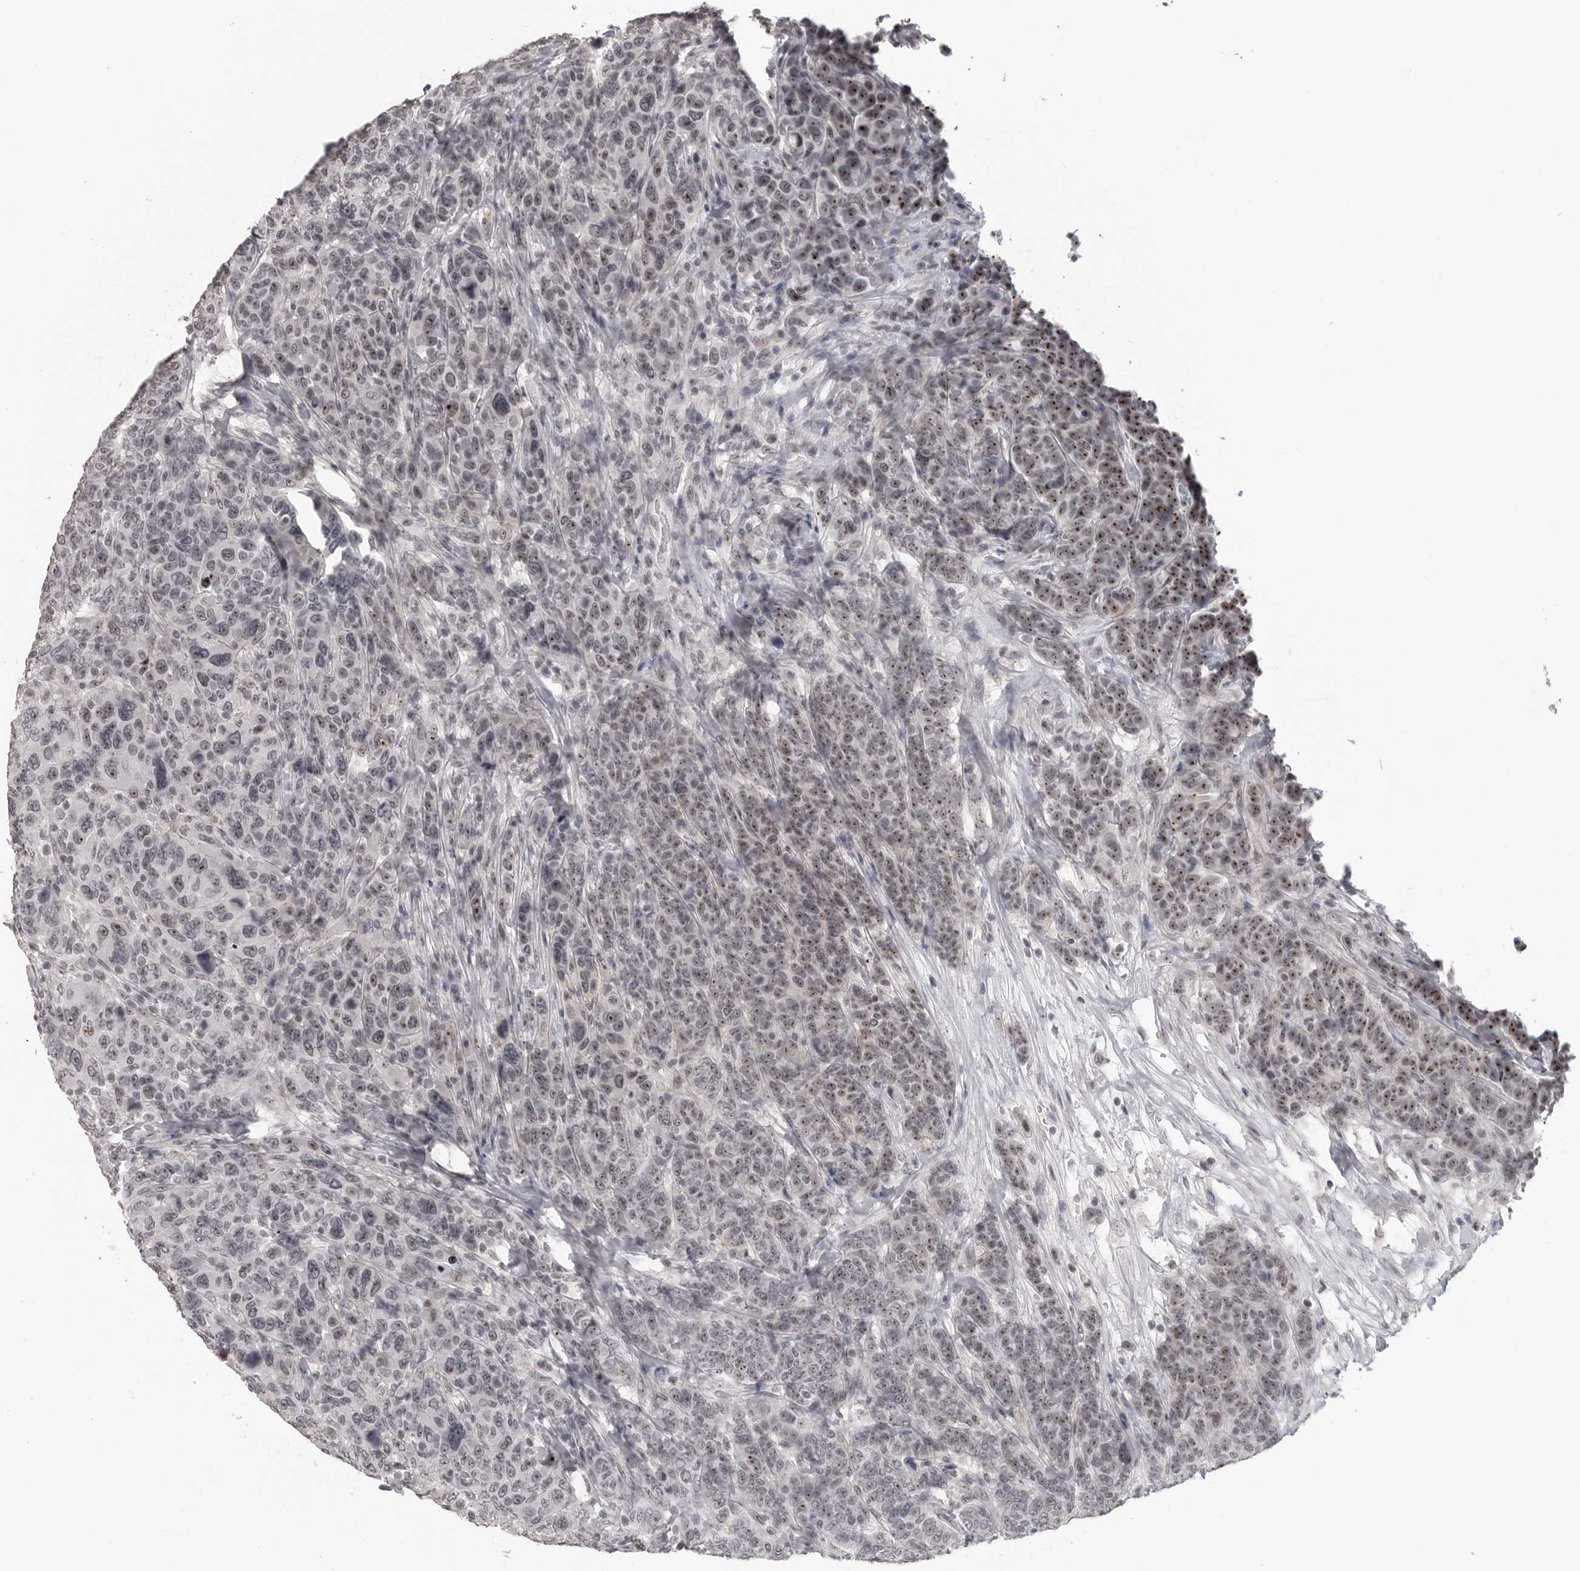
{"staining": {"intensity": "moderate", "quantity": "25%-75%", "location": "nuclear"}, "tissue": "breast cancer", "cell_type": "Tumor cells", "image_type": "cancer", "snomed": [{"axis": "morphology", "description": "Duct carcinoma"}, {"axis": "topography", "description": "Breast"}], "caption": "Immunohistochemistry photomicrograph of neoplastic tissue: human invasive ductal carcinoma (breast) stained using IHC shows medium levels of moderate protein expression localized specifically in the nuclear of tumor cells, appearing as a nuclear brown color.", "gene": "DDX54", "patient": {"sex": "female", "age": 37}}